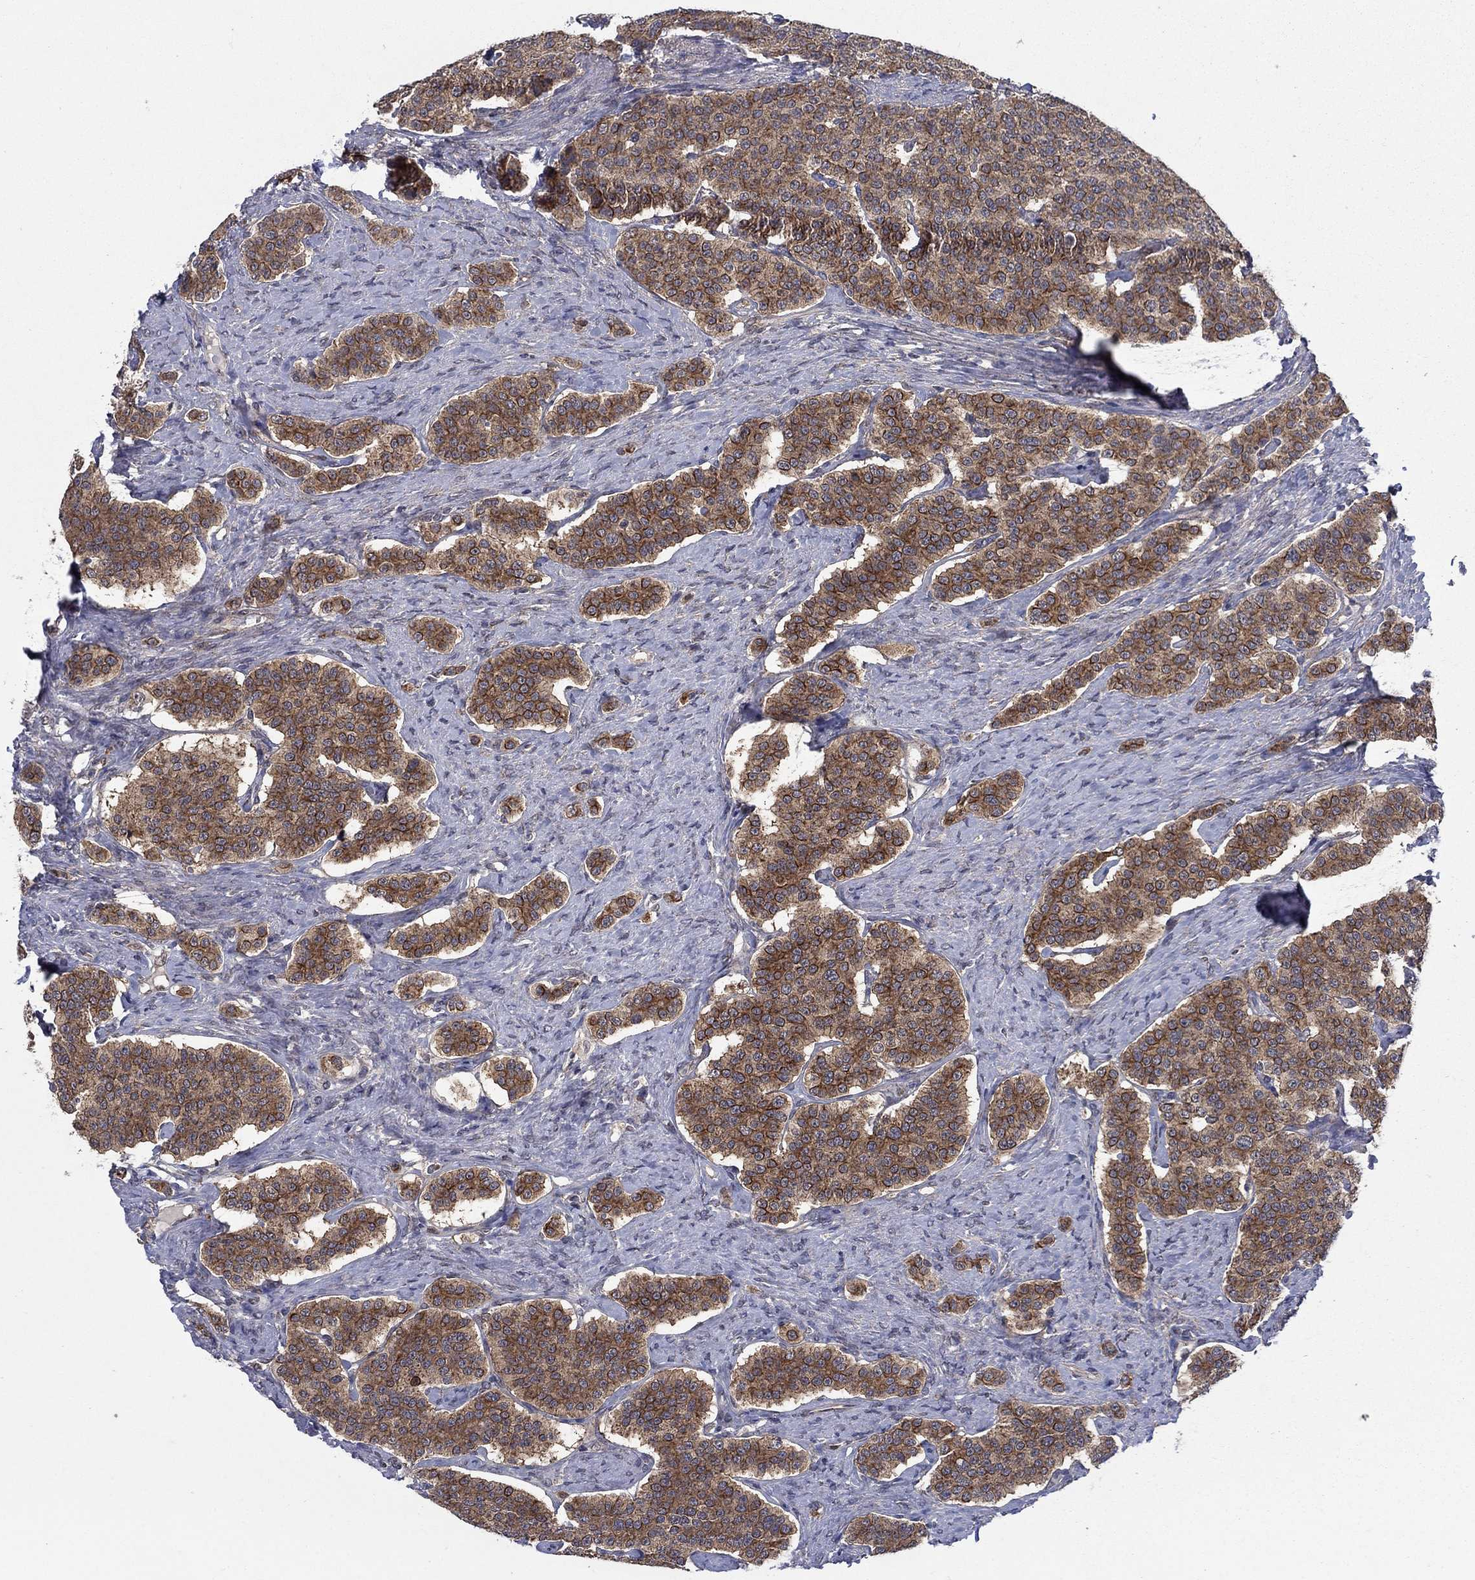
{"staining": {"intensity": "strong", "quantity": "25%-75%", "location": "cytoplasmic/membranous,nuclear"}, "tissue": "carcinoid", "cell_type": "Tumor cells", "image_type": "cancer", "snomed": [{"axis": "morphology", "description": "Carcinoid, malignant, NOS"}, {"axis": "topography", "description": "Small intestine"}], "caption": "Immunohistochemistry micrograph of carcinoid stained for a protein (brown), which shows high levels of strong cytoplasmic/membranous and nuclear expression in about 25%-75% of tumor cells.", "gene": "SH3RF1", "patient": {"sex": "female", "age": 58}}